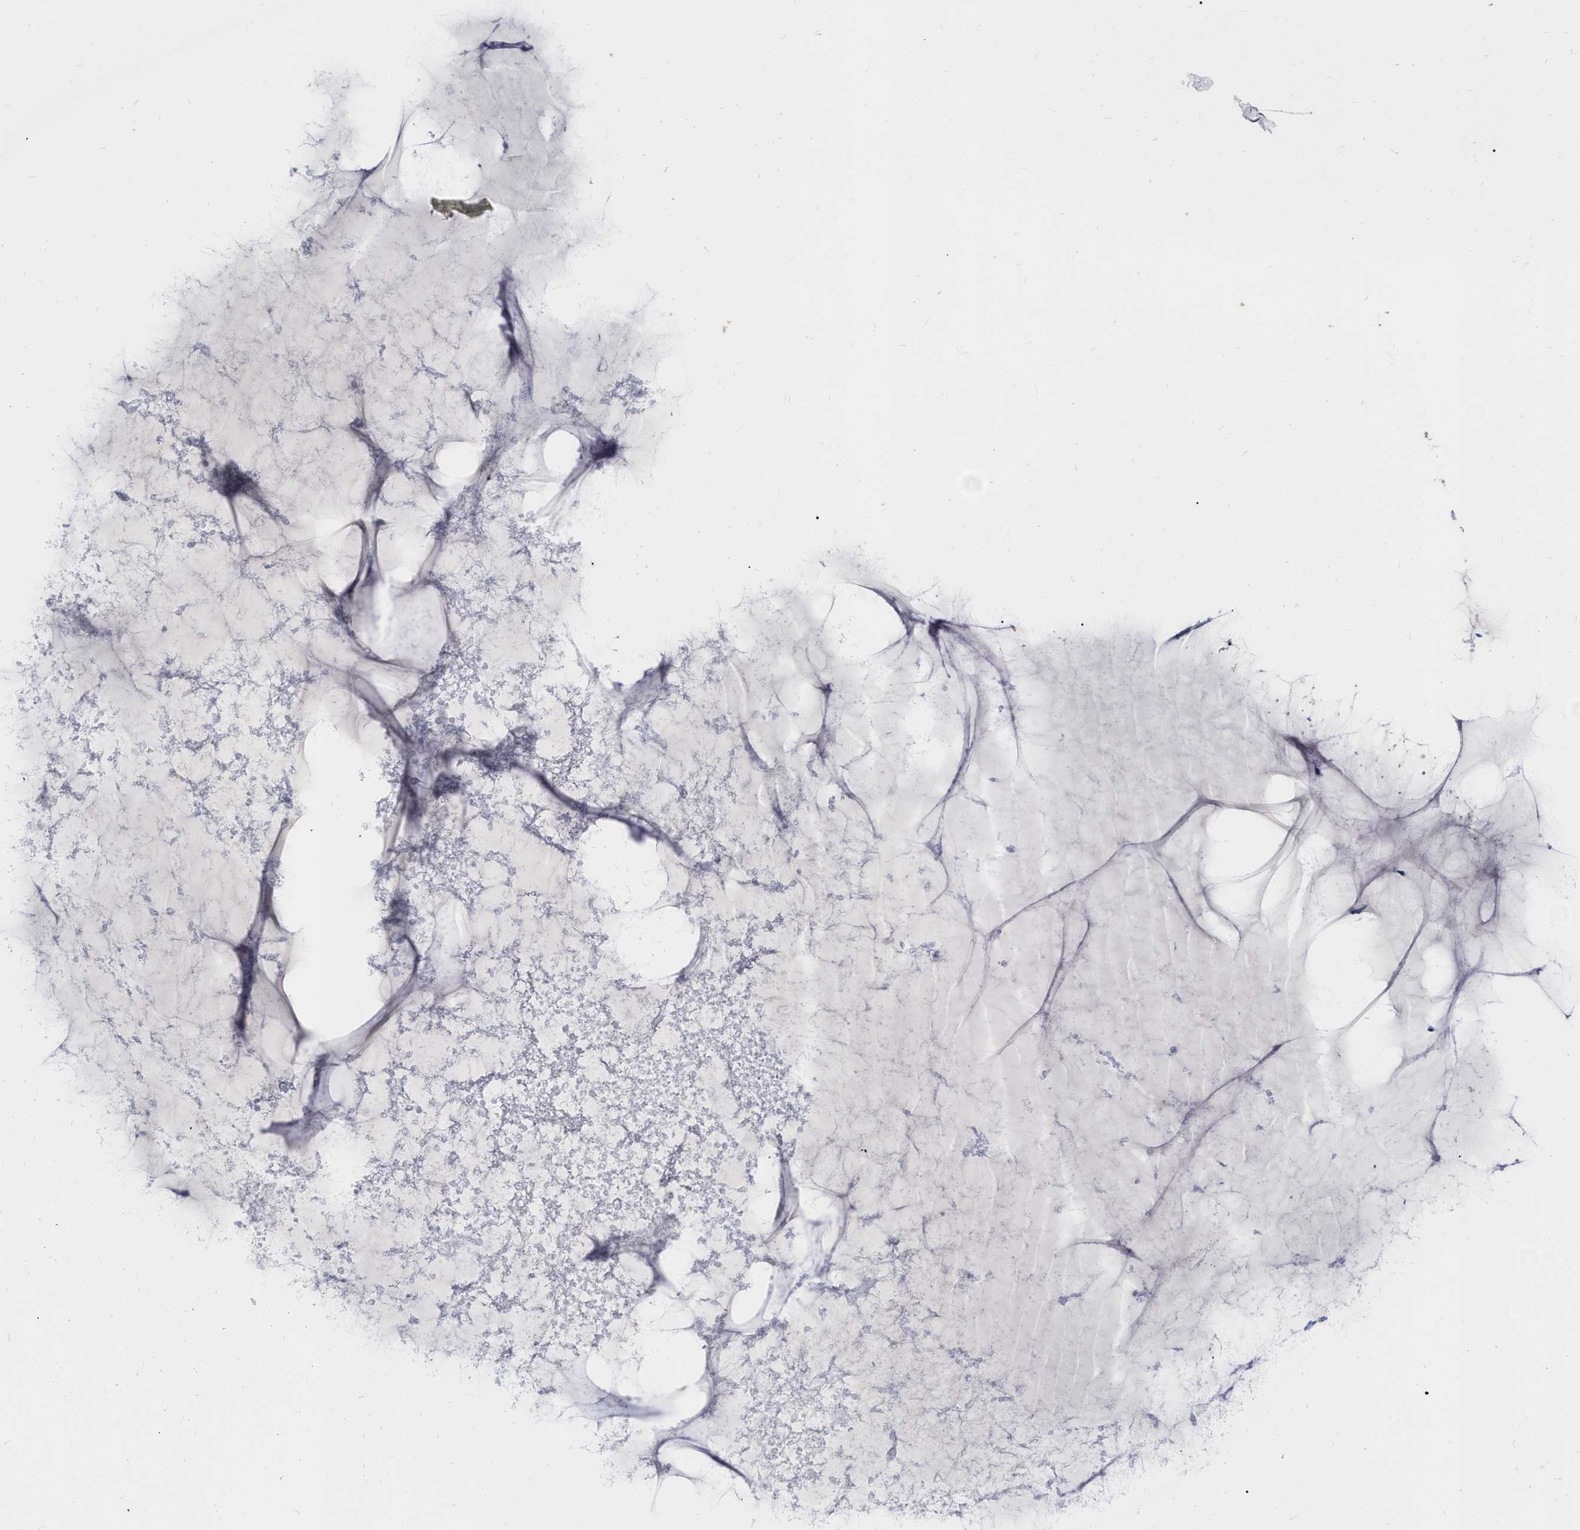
{"staining": {"intensity": "weak", "quantity": "25%-75%", "location": "cytoplasmic/membranous"}, "tissue": "cervix", "cell_type": "Glandular cells", "image_type": "normal", "snomed": [{"axis": "morphology", "description": "Normal tissue, NOS"}, {"axis": "topography", "description": "Cervix"}], "caption": "Immunohistochemistry (IHC) photomicrograph of benign cervix: human cervix stained using immunohistochemistry reveals low levels of weak protein expression localized specifically in the cytoplasmic/membranous of glandular cells, appearing as a cytoplasmic/membranous brown color.", "gene": "MLST8", "patient": {"sex": "female", "age": 39}}